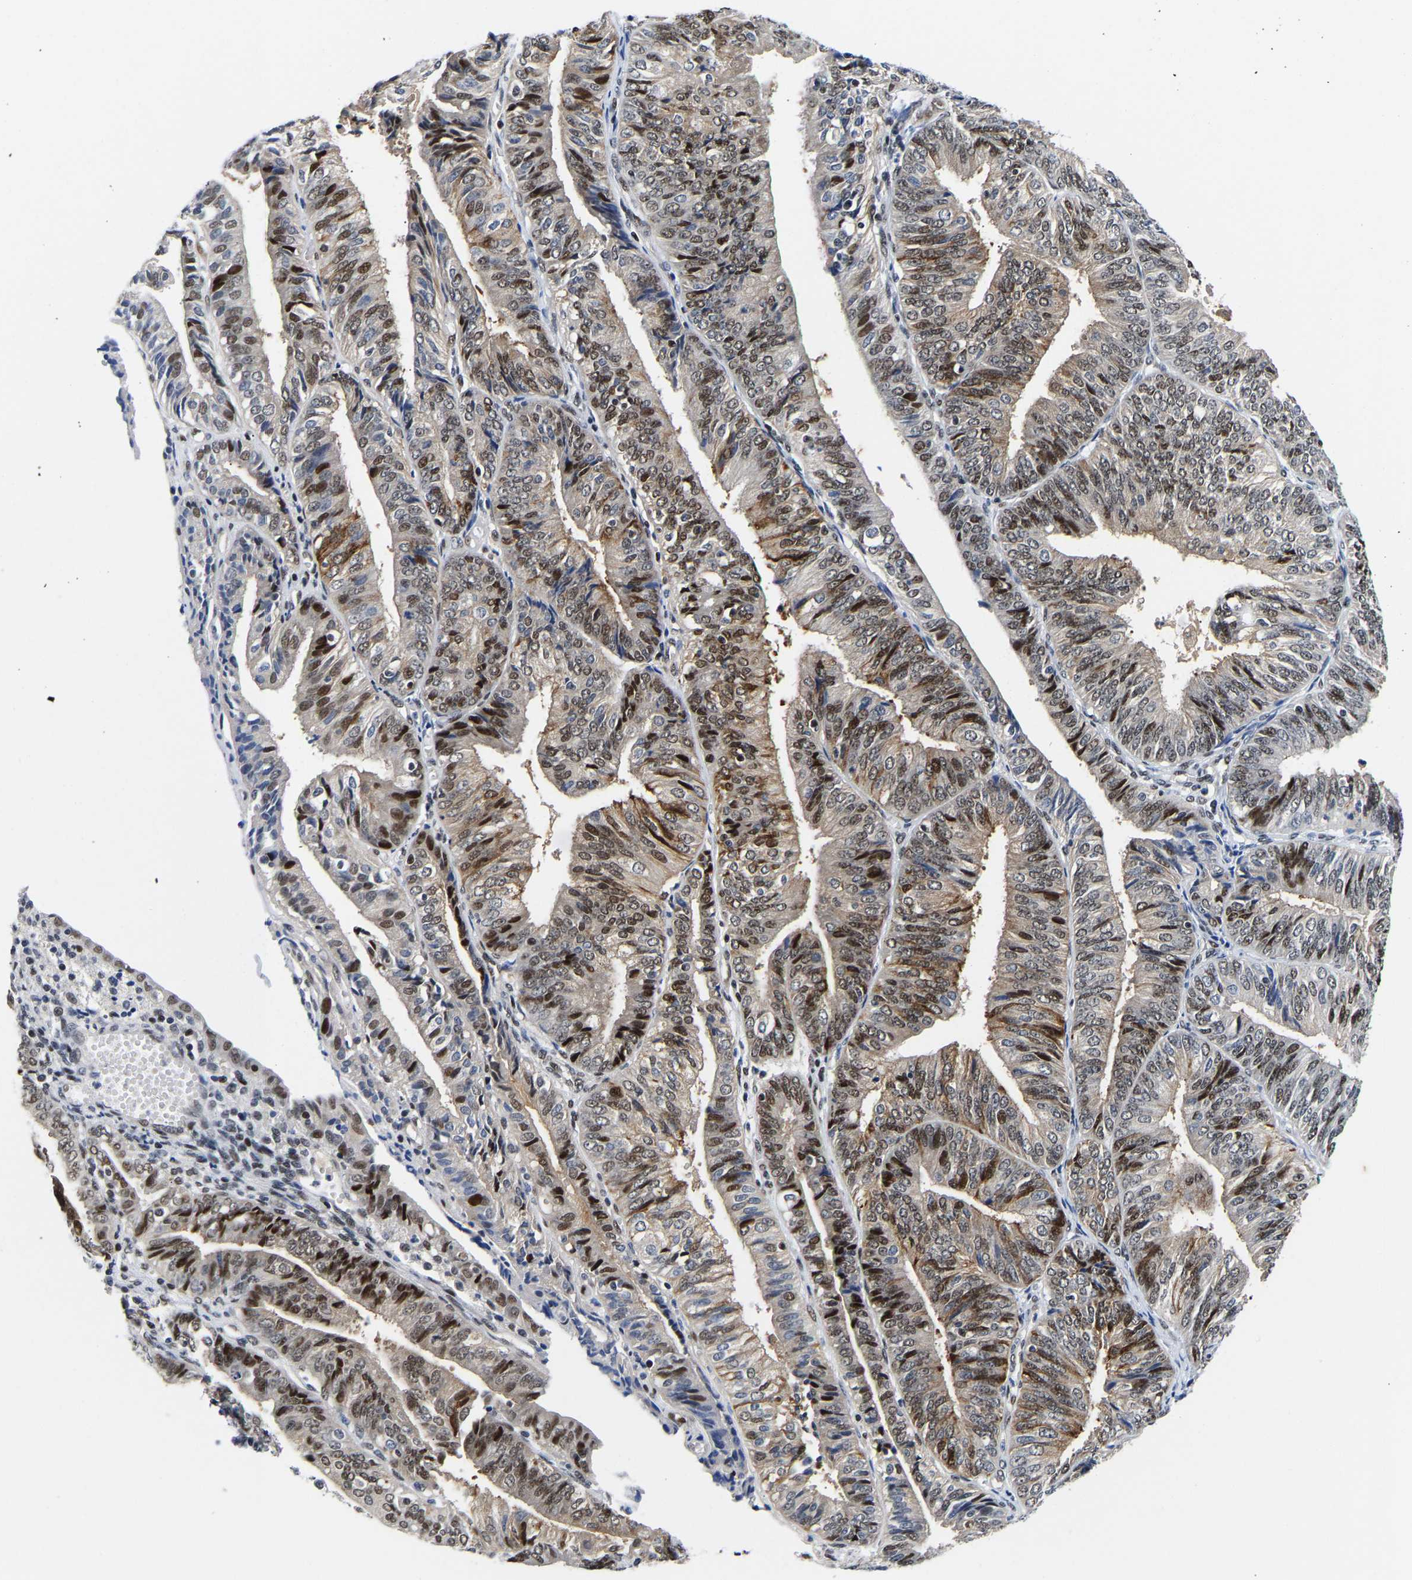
{"staining": {"intensity": "strong", "quantity": "25%-75%", "location": "nuclear"}, "tissue": "endometrial cancer", "cell_type": "Tumor cells", "image_type": "cancer", "snomed": [{"axis": "morphology", "description": "Adenocarcinoma, NOS"}, {"axis": "topography", "description": "Endometrium"}], "caption": "A brown stain highlights strong nuclear staining of a protein in human endometrial cancer tumor cells.", "gene": "PTRHD1", "patient": {"sex": "female", "age": 58}}